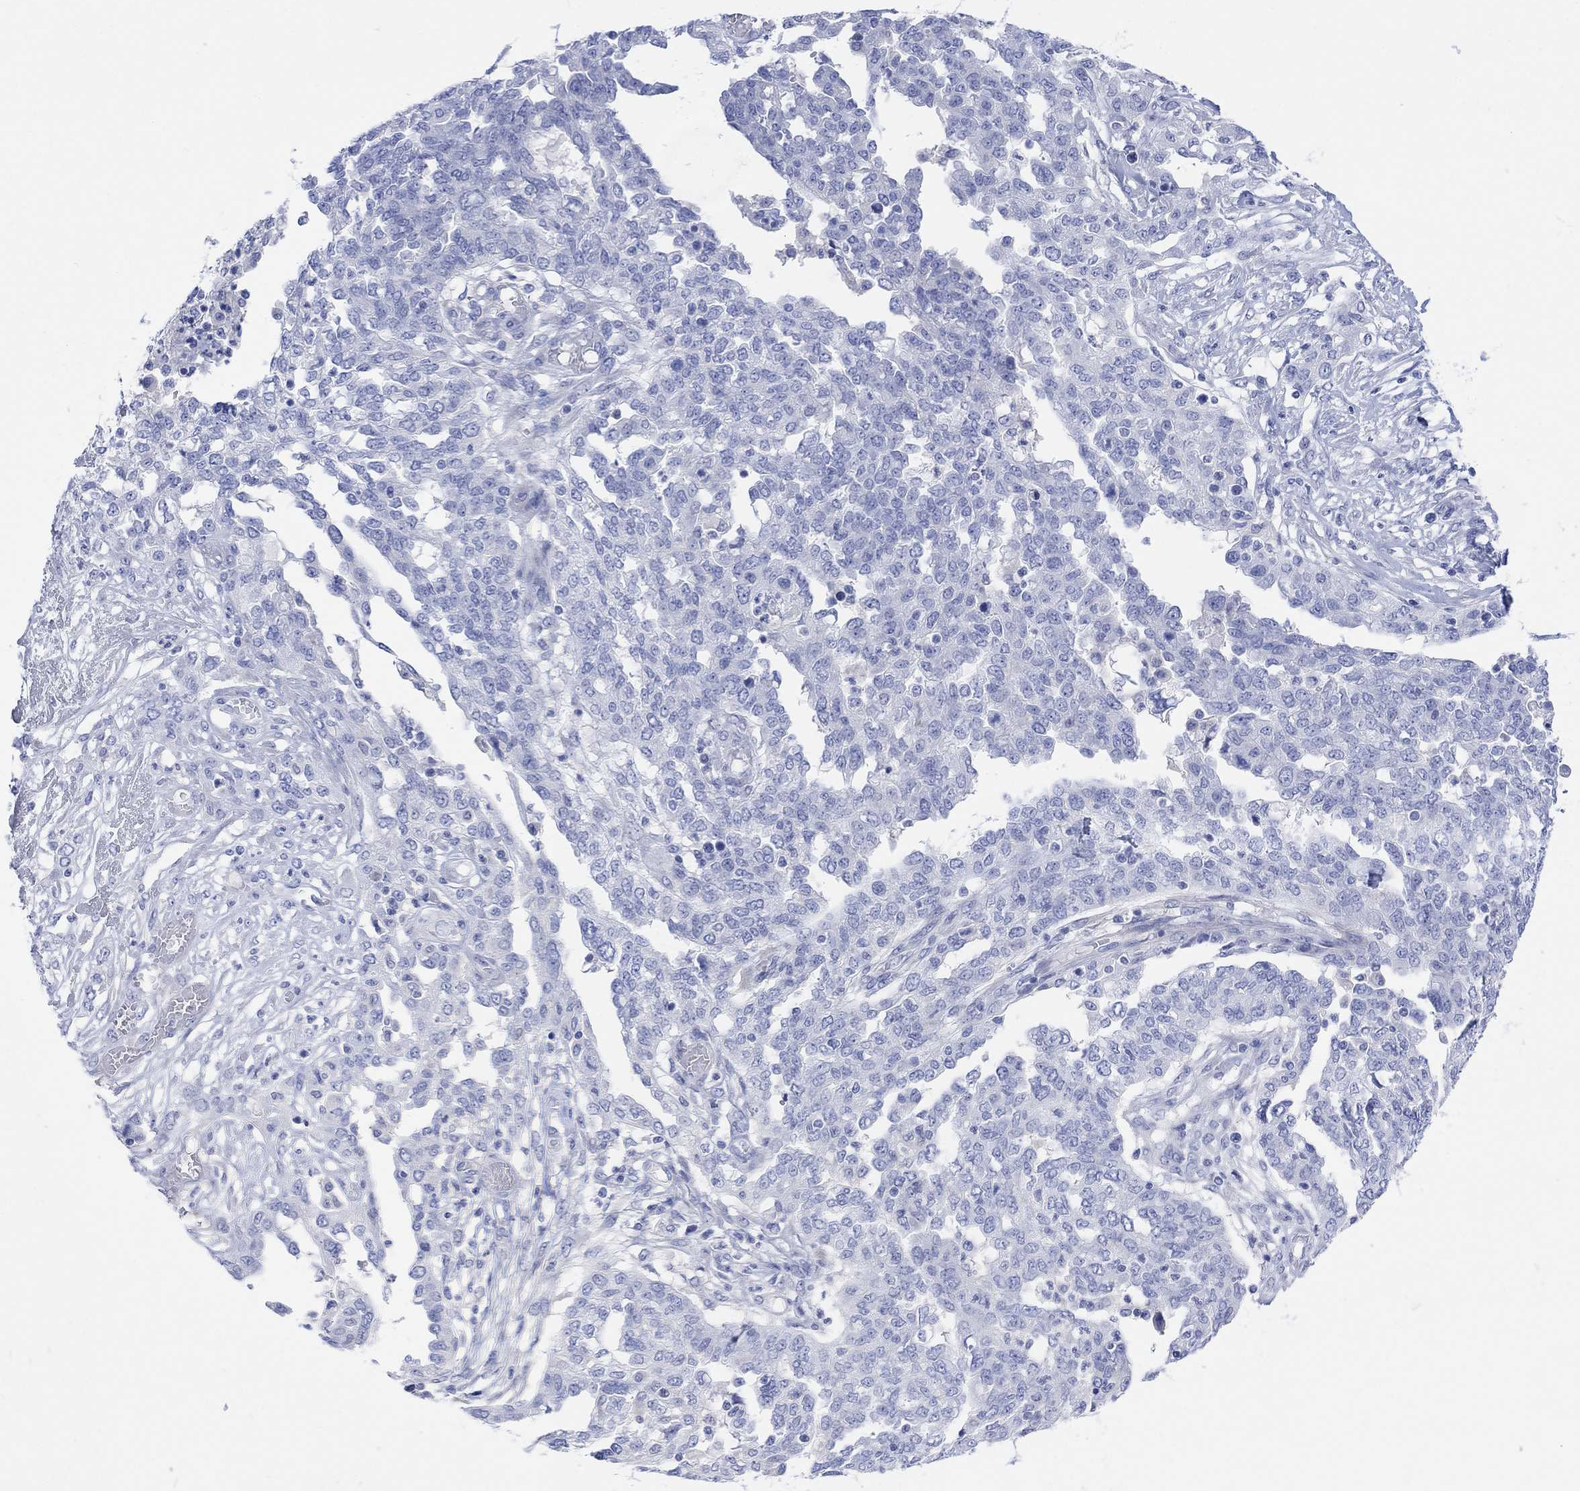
{"staining": {"intensity": "negative", "quantity": "none", "location": "none"}, "tissue": "ovarian cancer", "cell_type": "Tumor cells", "image_type": "cancer", "snomed": [{"axis": "morphology", "description": "Cystadenocarcinoma, serous, NOS"}, {"axis": "topography", "description": "Ovary"}], "caption": "Tumor cells show no significant positivity in ovarian serous cystadenocarcinoma.", "gene": "GNG13", "patient": {"sex": "female", "age": 67}}